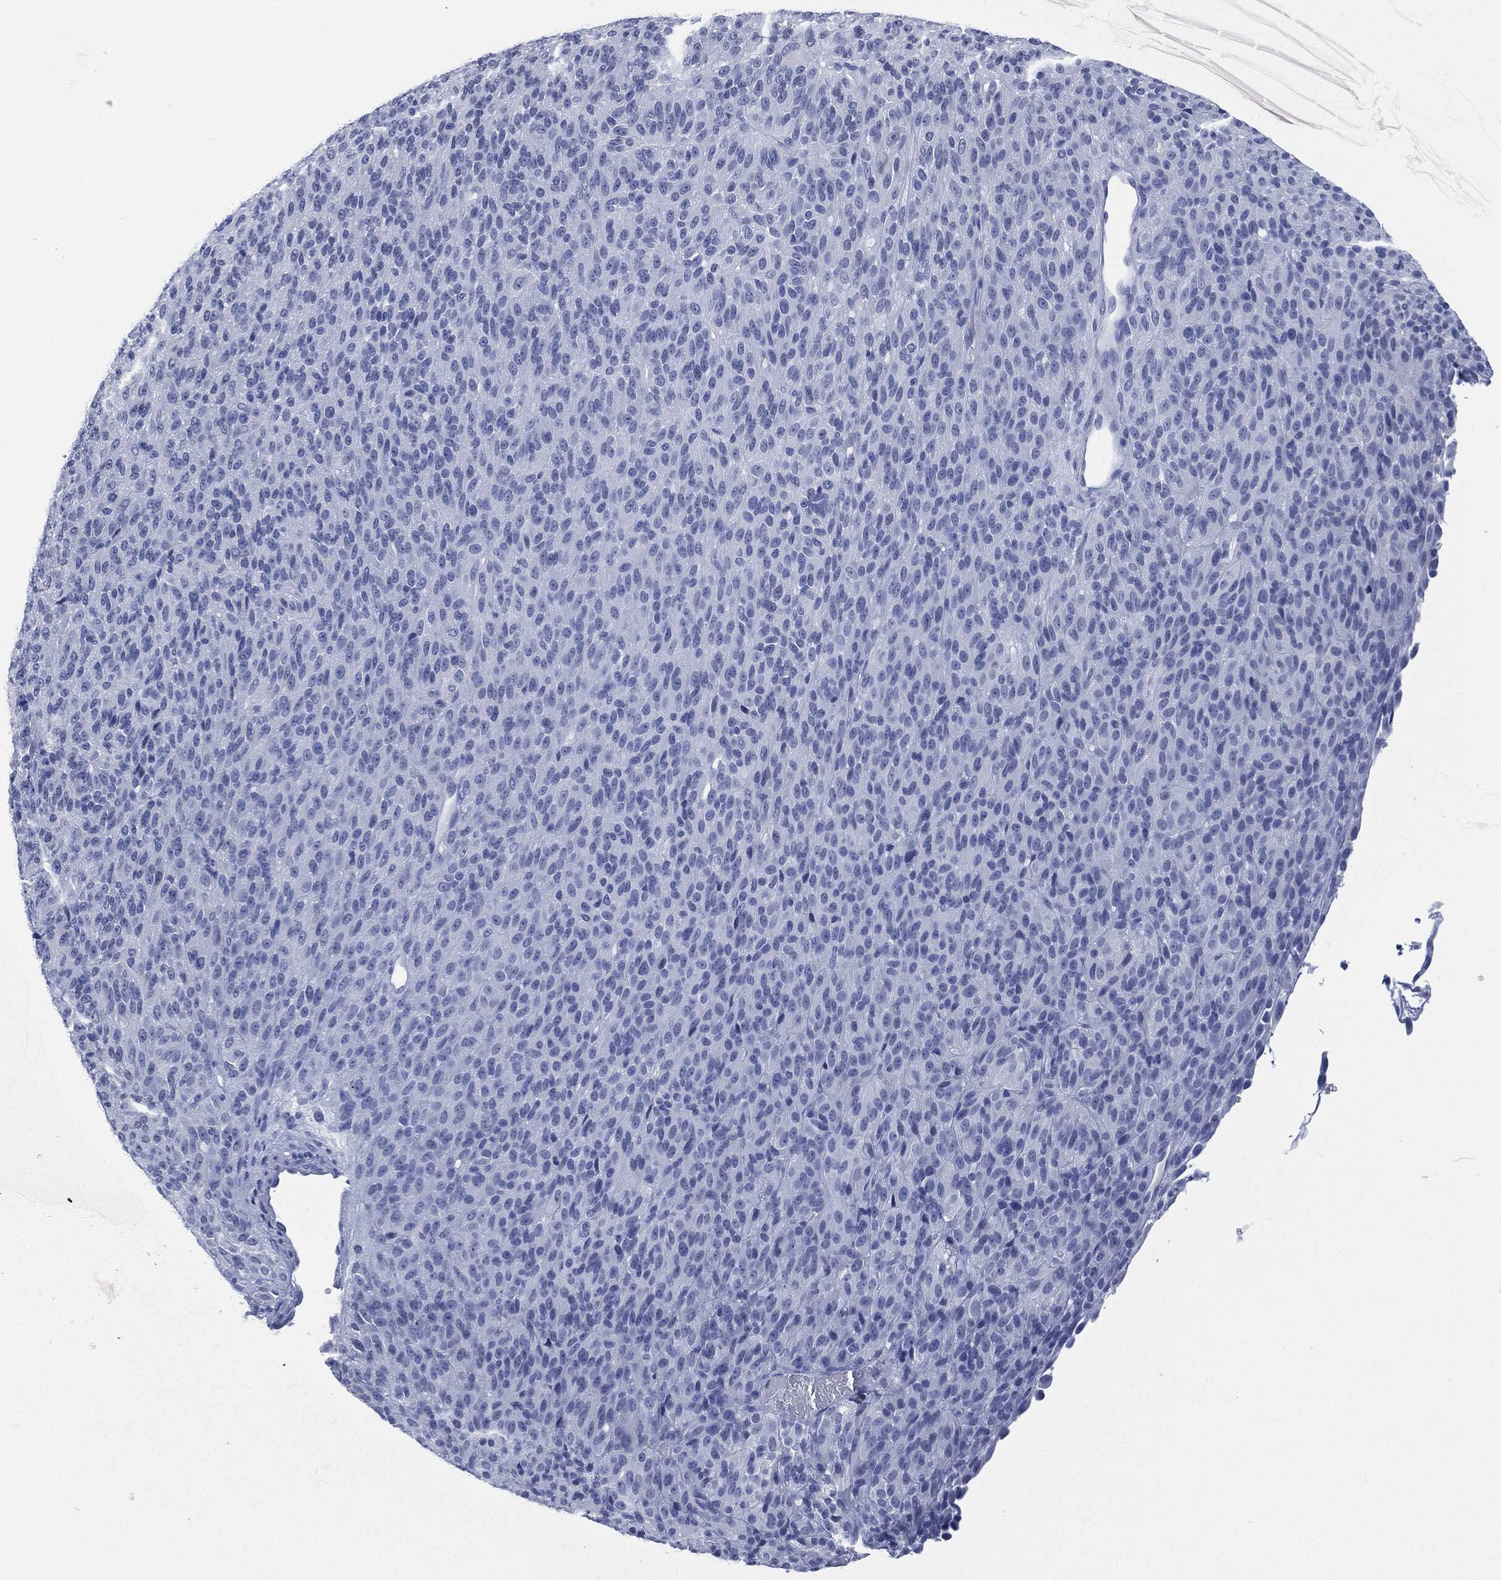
{"staining": {"intensity": "negative", "quantity": "none", "location": "none"}, "tissue": "melanoma", "cell_type": "Tumor cells", "image_type": "cancer", "snomed": [{"axis": "morphology", "description": "Malignant melanoma, Metastatic site"}, {"axis": "topography", "description": "Brain"}], "caption": "There is no significant expression in tumor cells of malignant melanoma (metastatic site).", "gene": "MUC16", "patient": {"sex": "female", "age": 56}}